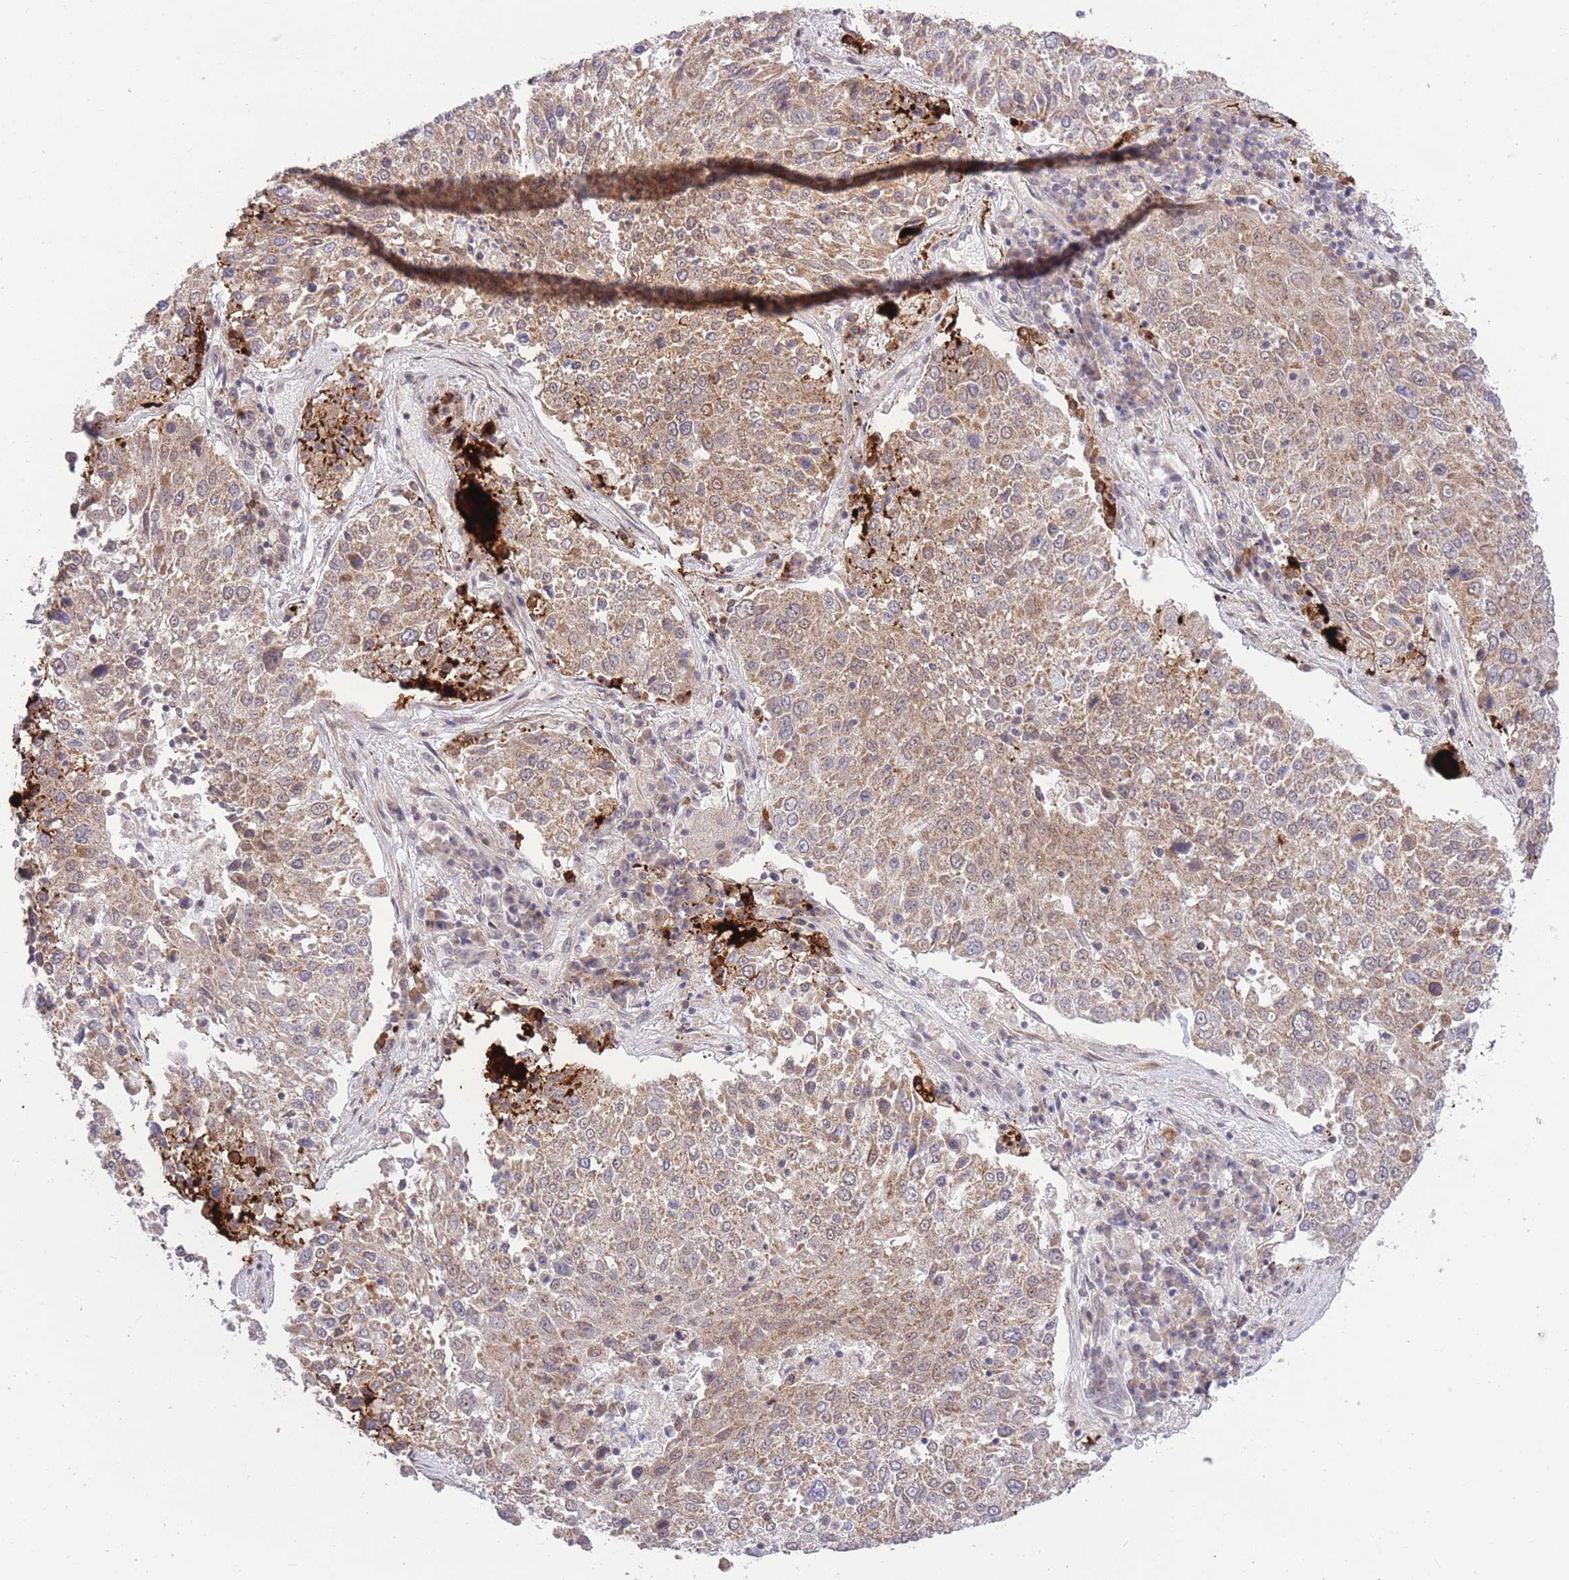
{"staining": {"intensity": "moderate", "quantity": ">75%", "location": "cytoplasmic/membranous"}, "tissue": "lung cancer", "cell_type": "Tumor cells", "image_type": "cancer", "snomed": [{"axis": "morphology", "description": "Squamous cell carcinoma, NOS"}, {"axis": "topography", "description": "Lung"}], "caption": "About >75% of tumor cells in human lung squamous cell carcinoma reveal moderate cytoplasmic/membranous protein expression as visualized by brown immunohistochemical staining.", "gene": "ELOA2", "patient": {"sex": "male", "age": 65}}